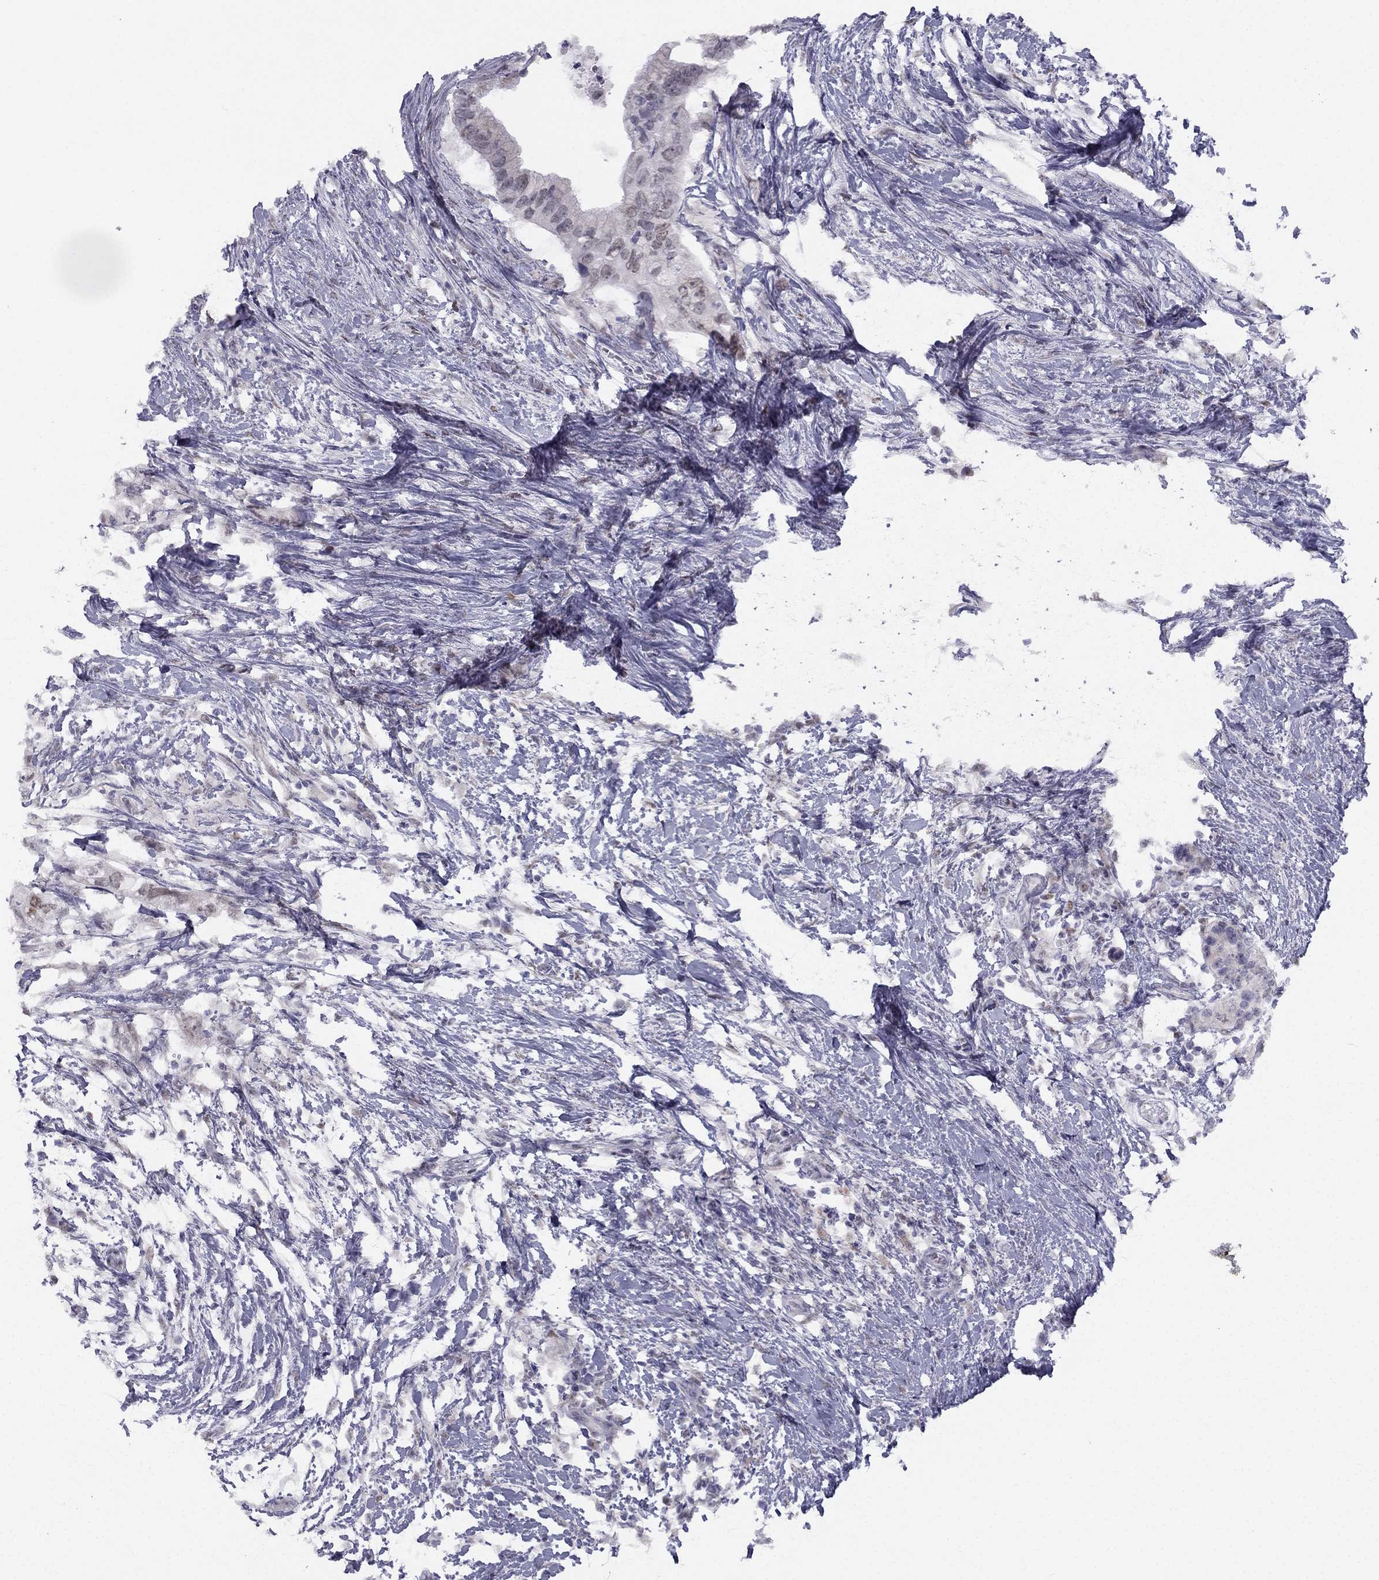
{"staining": {"intensity": "negative", "quantity": "none", "location": "none"}, "tissue": "pancreatic cancer", "cell_type": "Tumor cells", "image_type": "cancer", "snomed": [{"axis": "morphology", "description": "Adenocarcinoma, NOS"}, {"axis": "topography", "description": "Pancreas"}], "caption": "Immunohistochemistry (IHC) histopathology image of adenocarcinoma (pancreatic) stained for a protein (brown), which demonstrates no expression in tumor cells.", "gene": "TRPS1", "patient": {"sex": "female", "age": 72}}